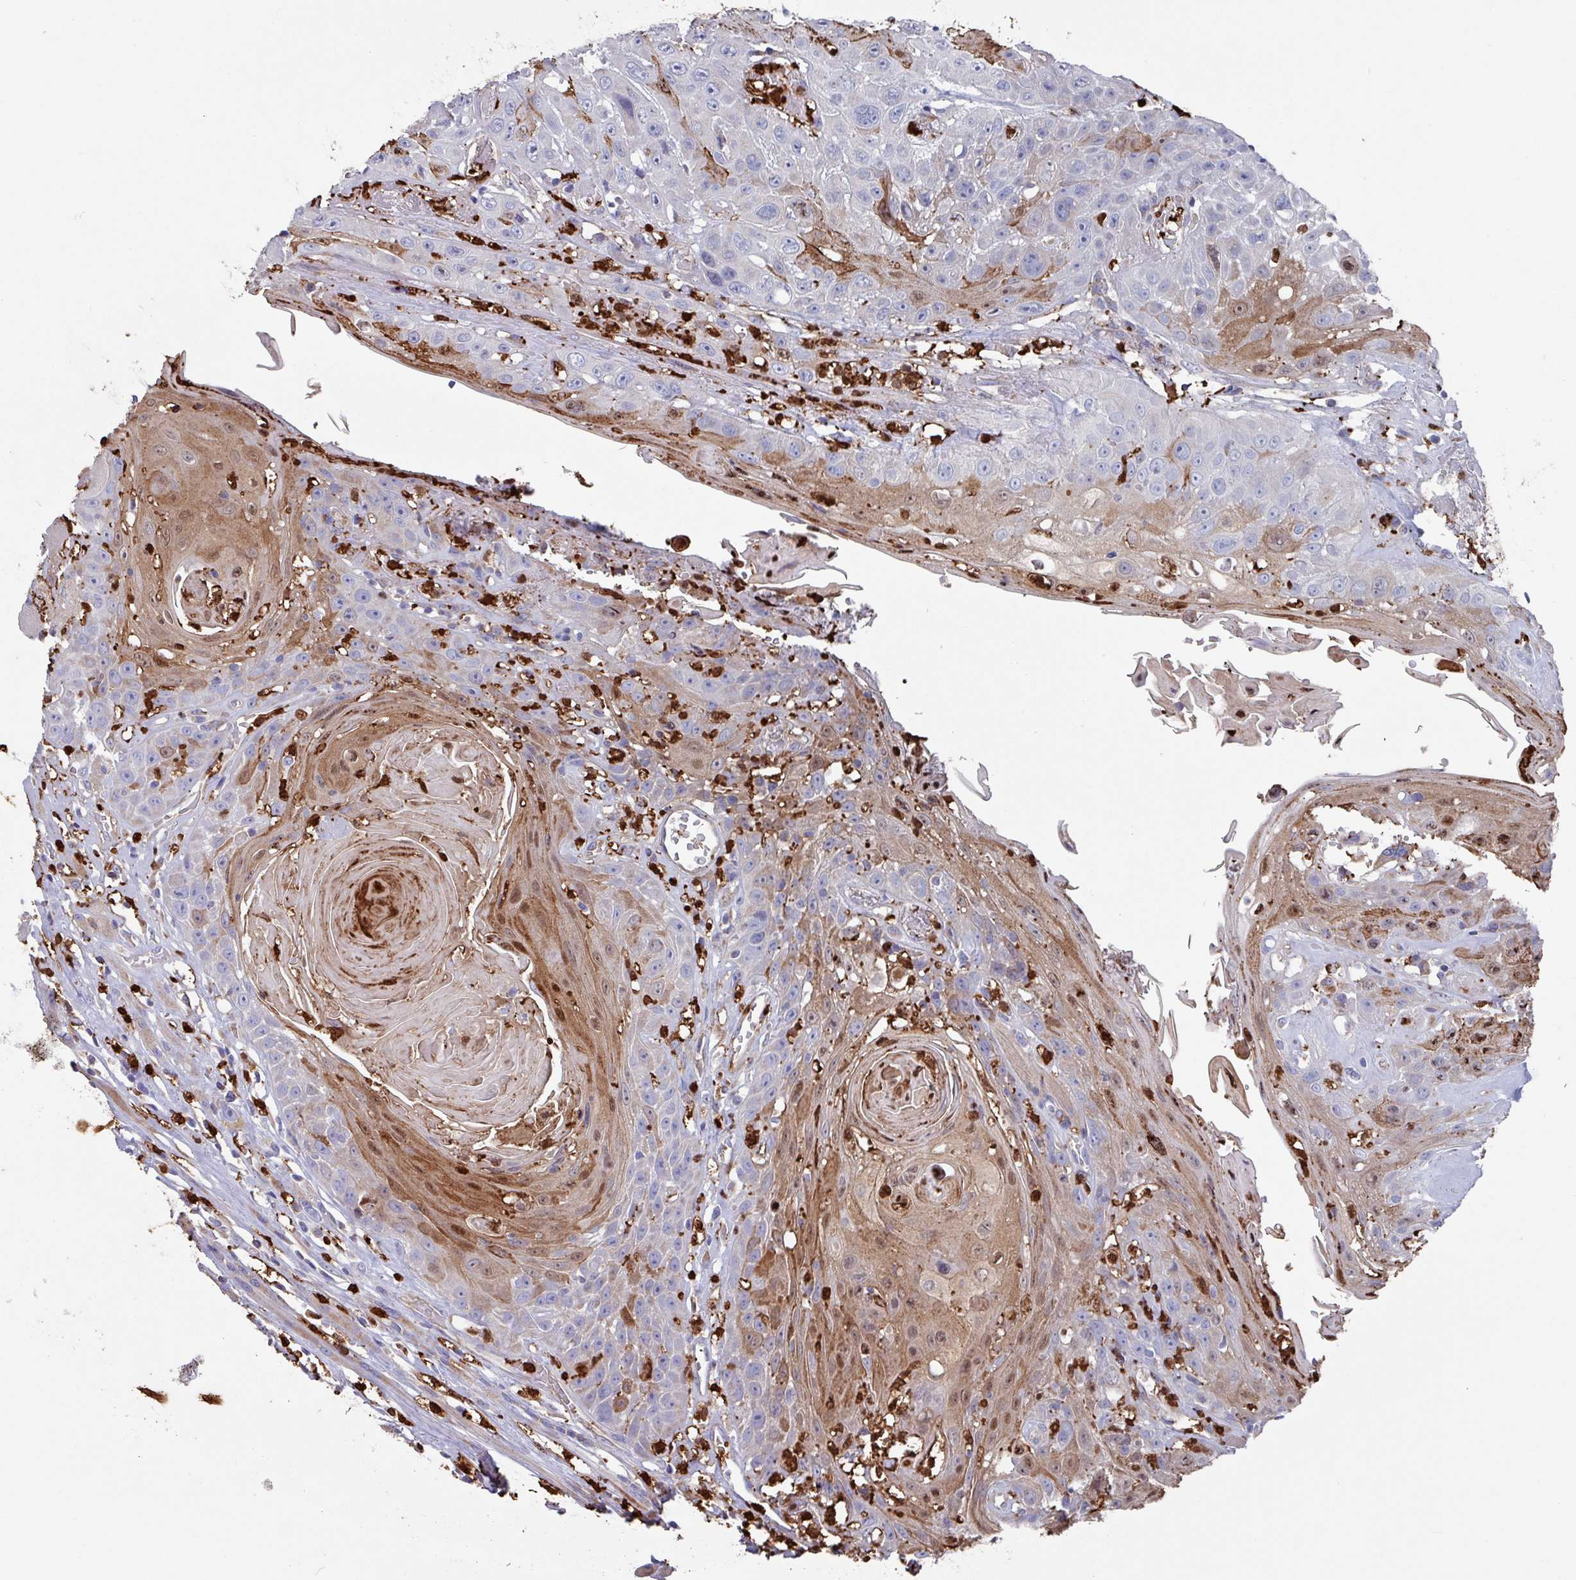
{"staining": {"intensity": "moderate", "quantity": "25%-75%", "location": "cytoplasmic/membranous,nuclear"}, "tissue": "head and neck cancer", "cell_type": "Tumor cells", "image_type": "cancer", "snomed": [{"axis": "morphology", "description": "Squamous cell carcinoma, NOS"}, {"axis": "topography", "description": "Head-Neck"}], "caption": "Immunohistochemical staining of head and neck squamous cell carcinoma exhibits medium levels of moderate cytoplasmic/membranous and nuclear expression in approximately 25%-75% of tumor cells. Immunohistochemistry (ihc) stains the protein of interest in brown and the nuclei are stained blue.", "gene": "UQCC2", "patient": {"sex": "female", "age": 59}}